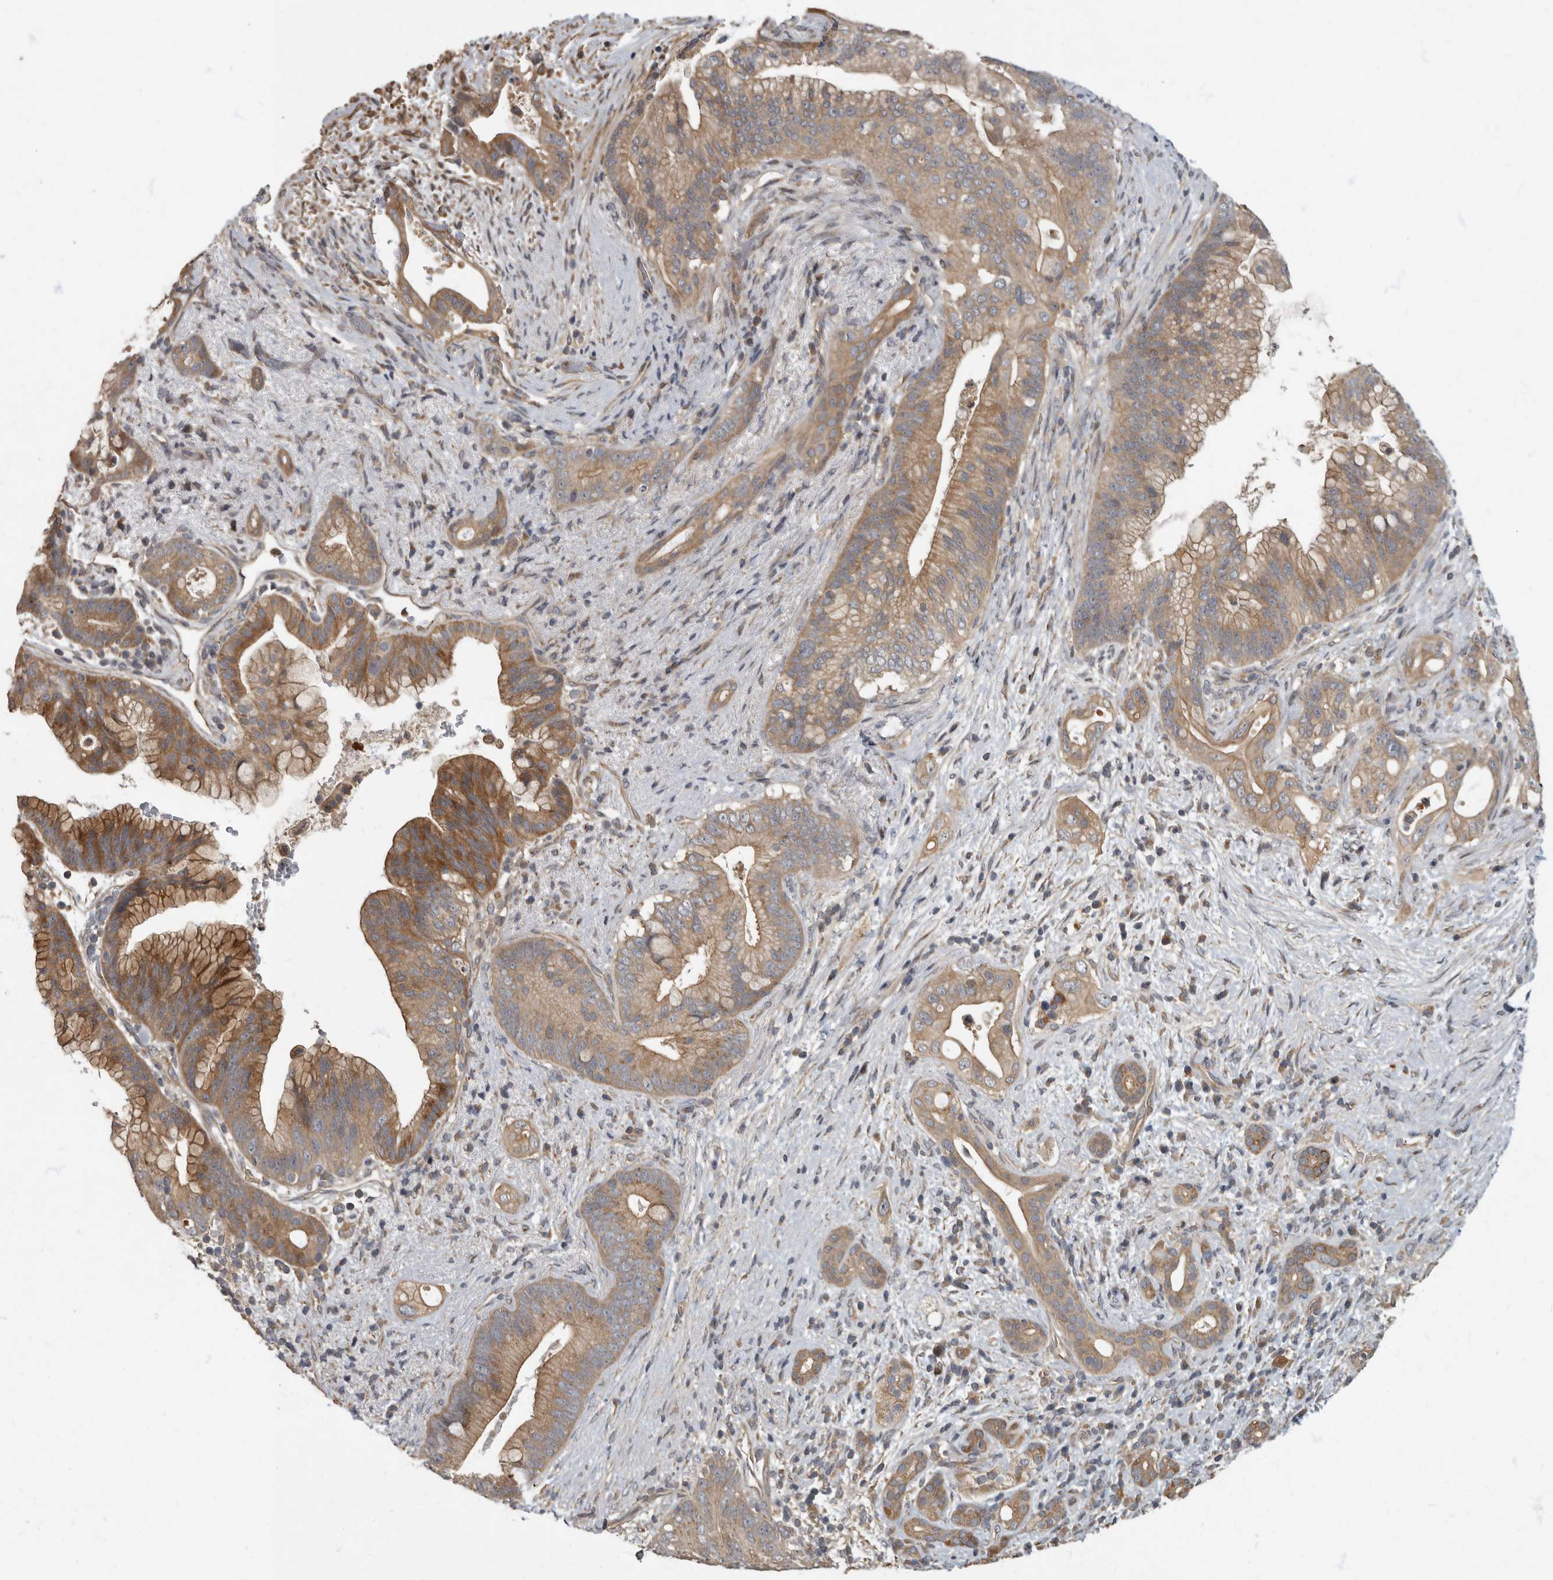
{"staining": {"intensity": "moderate", "quantity": ">75%", "location": "cytoplasmic/membranous"}, "tissue": "pancreatic cancer", "cell_type": "Tumor cells", "image_type": "cancer", "snomed": [{"axis": "morphology", "description": "Adenocarcinoma, NOS"}, {"axis": "topography", "description": "Pancreas"}], "caption": "Pancreatic cancer stained for a protein (brown) demonstrates moderate cytoplasmic/membranous positive staining in approximately >75% of tumor cells.", "gene": "IQCK", "patient": {"sex": "male", "age": 53}}